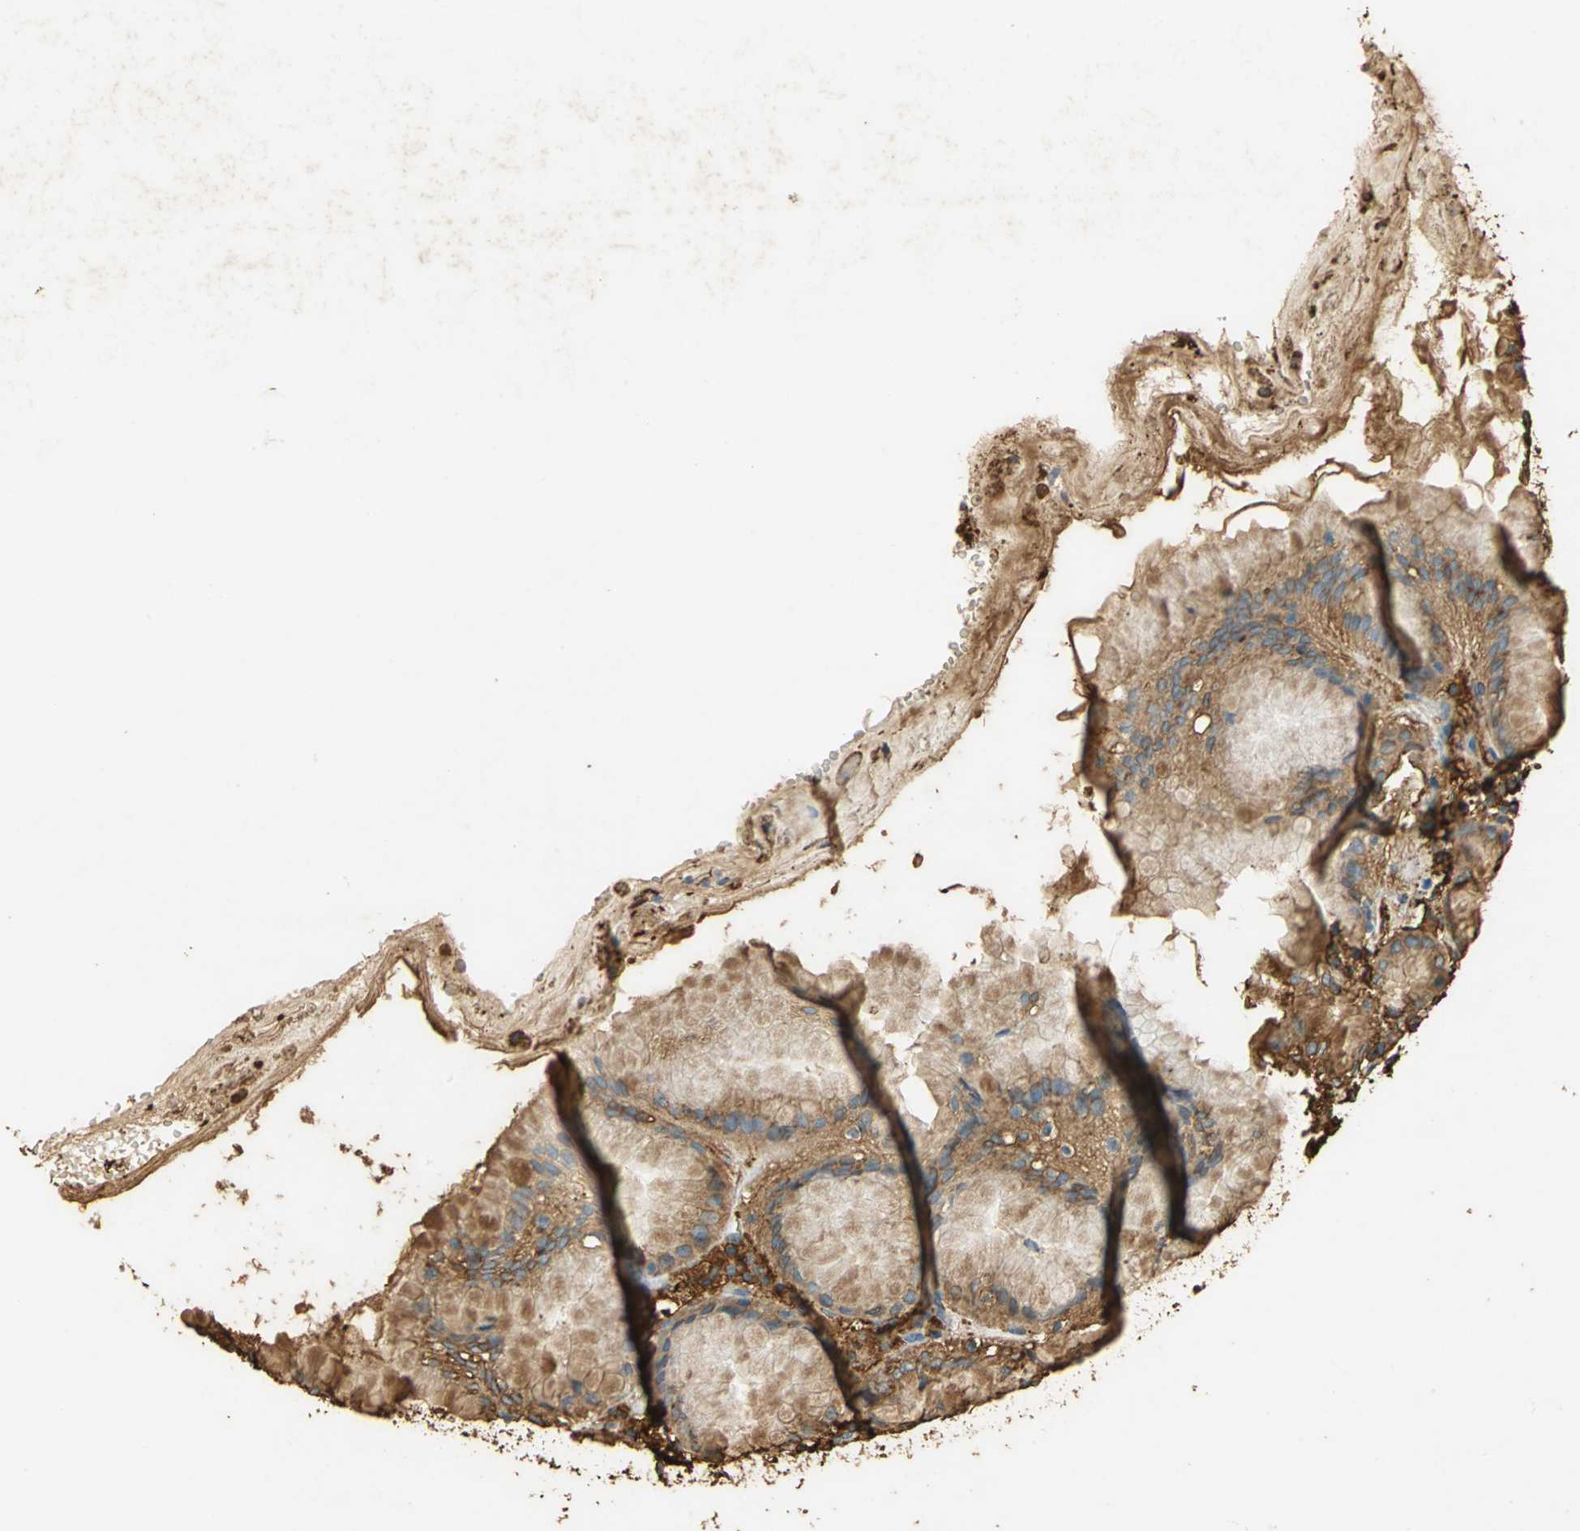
{"staining": {"intensity": "moderate", "quantity": ">75%", "location": "cytoplasmic/membranous"}, "tissue": "stomach", "cell_type": "Glandular cells", "image_type": "normal", "snomed": [{"axis": "morphology", "description": "Normal tissue, NOS"}, {"axis": "topography", "description": "Stomach"}, {"axis": "topography", "description": "Stomach, lower"}], "caption": "Stomach stained with IHC exhibits moderate cytoplasmic/membranous staining in approximately >75% of glandular cells.", "gene": "HSP90B1", "patient": {"sex": "female", "age": 75}}